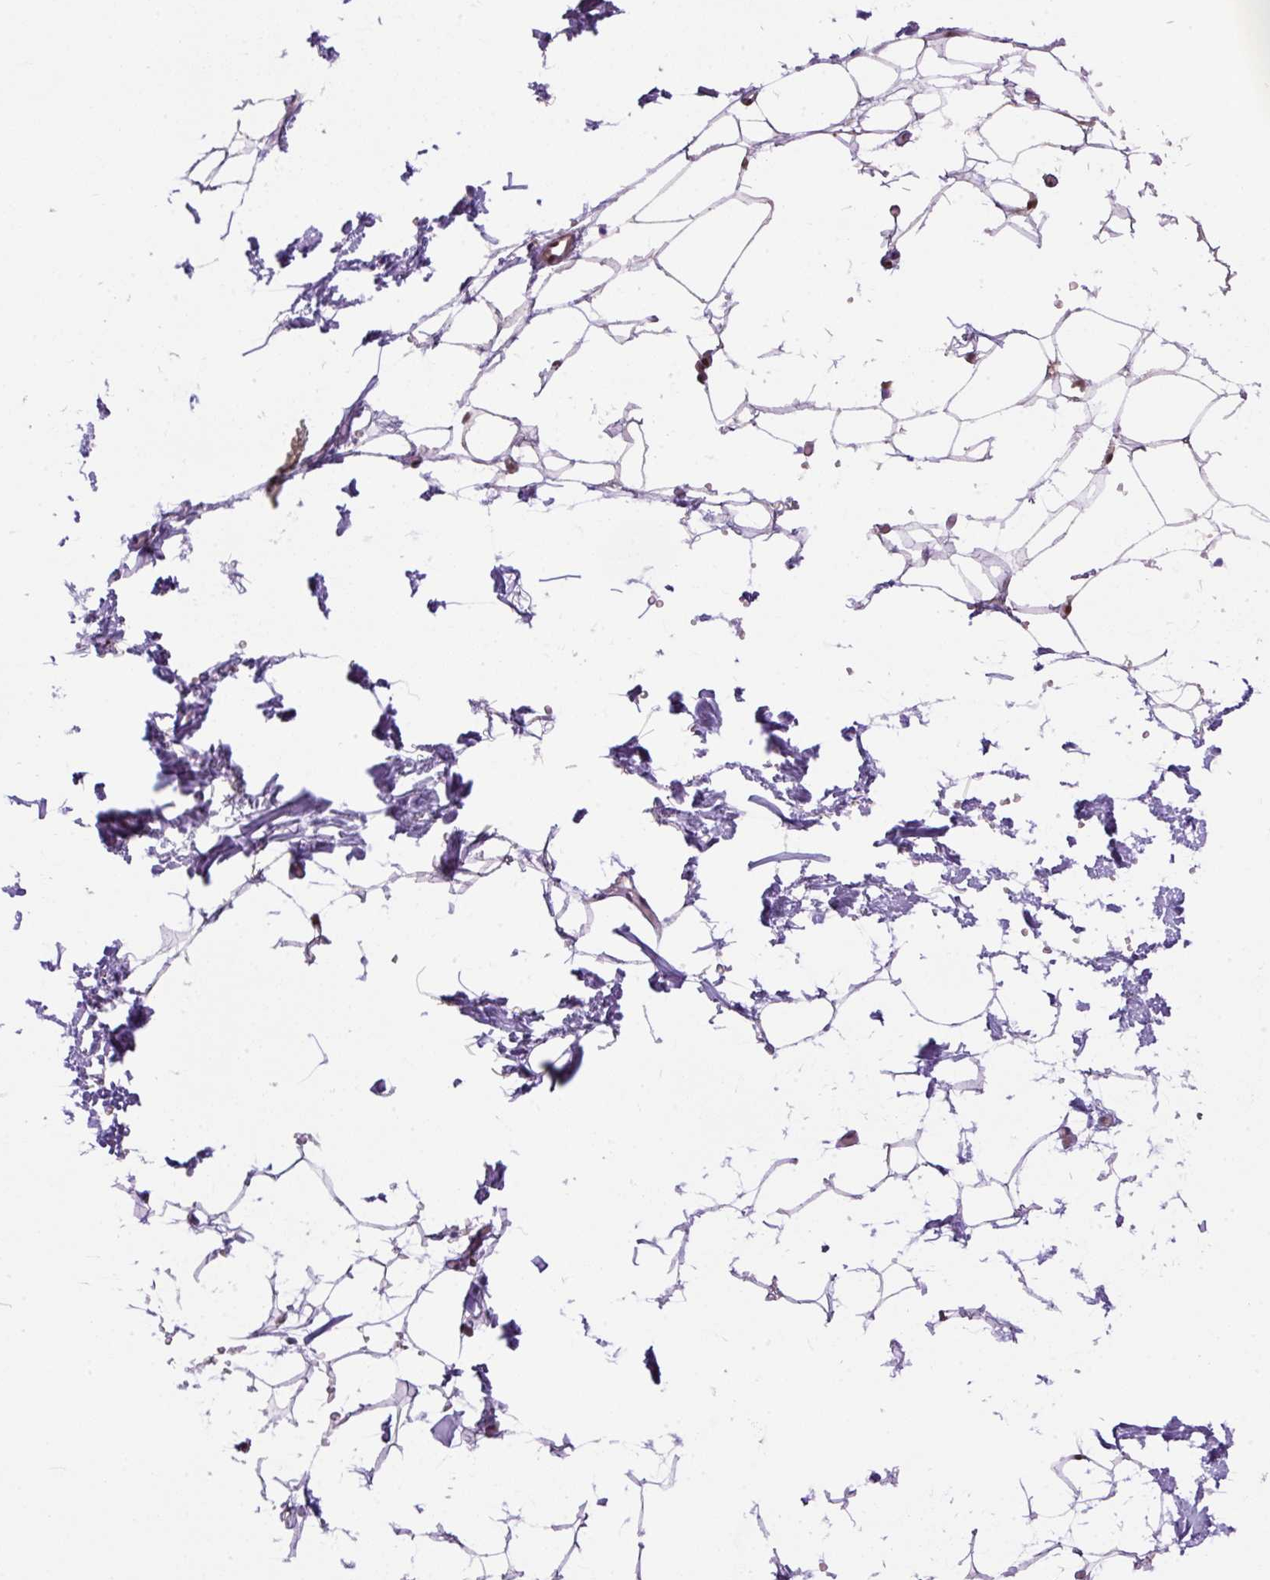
{"staining": {"intensity": "negative", "quantity": "none", "location": "none"}, "tissue": "adipose tissue", "cell_type": "Adipocytes", "image_type": "normal", "snomed": [{"axis": "morphology", "description": "Normal tissue, NOS"}, {"axis": "topography", "description": "Skin"}, {"axis": "topography", "description": "Peripheral nerve tissue"}], "caption": "The histopathology image displays no significant positivity in adipocytes of adipose tissue. (Stains: DAB (3,3'-diaminobenzidine) IHC with hematoxylin counter stain, Microscopy: brightfield microscopy at high magnification).", "gene": "TAF1A", "patient": {"sex": "female", "age": 56}}